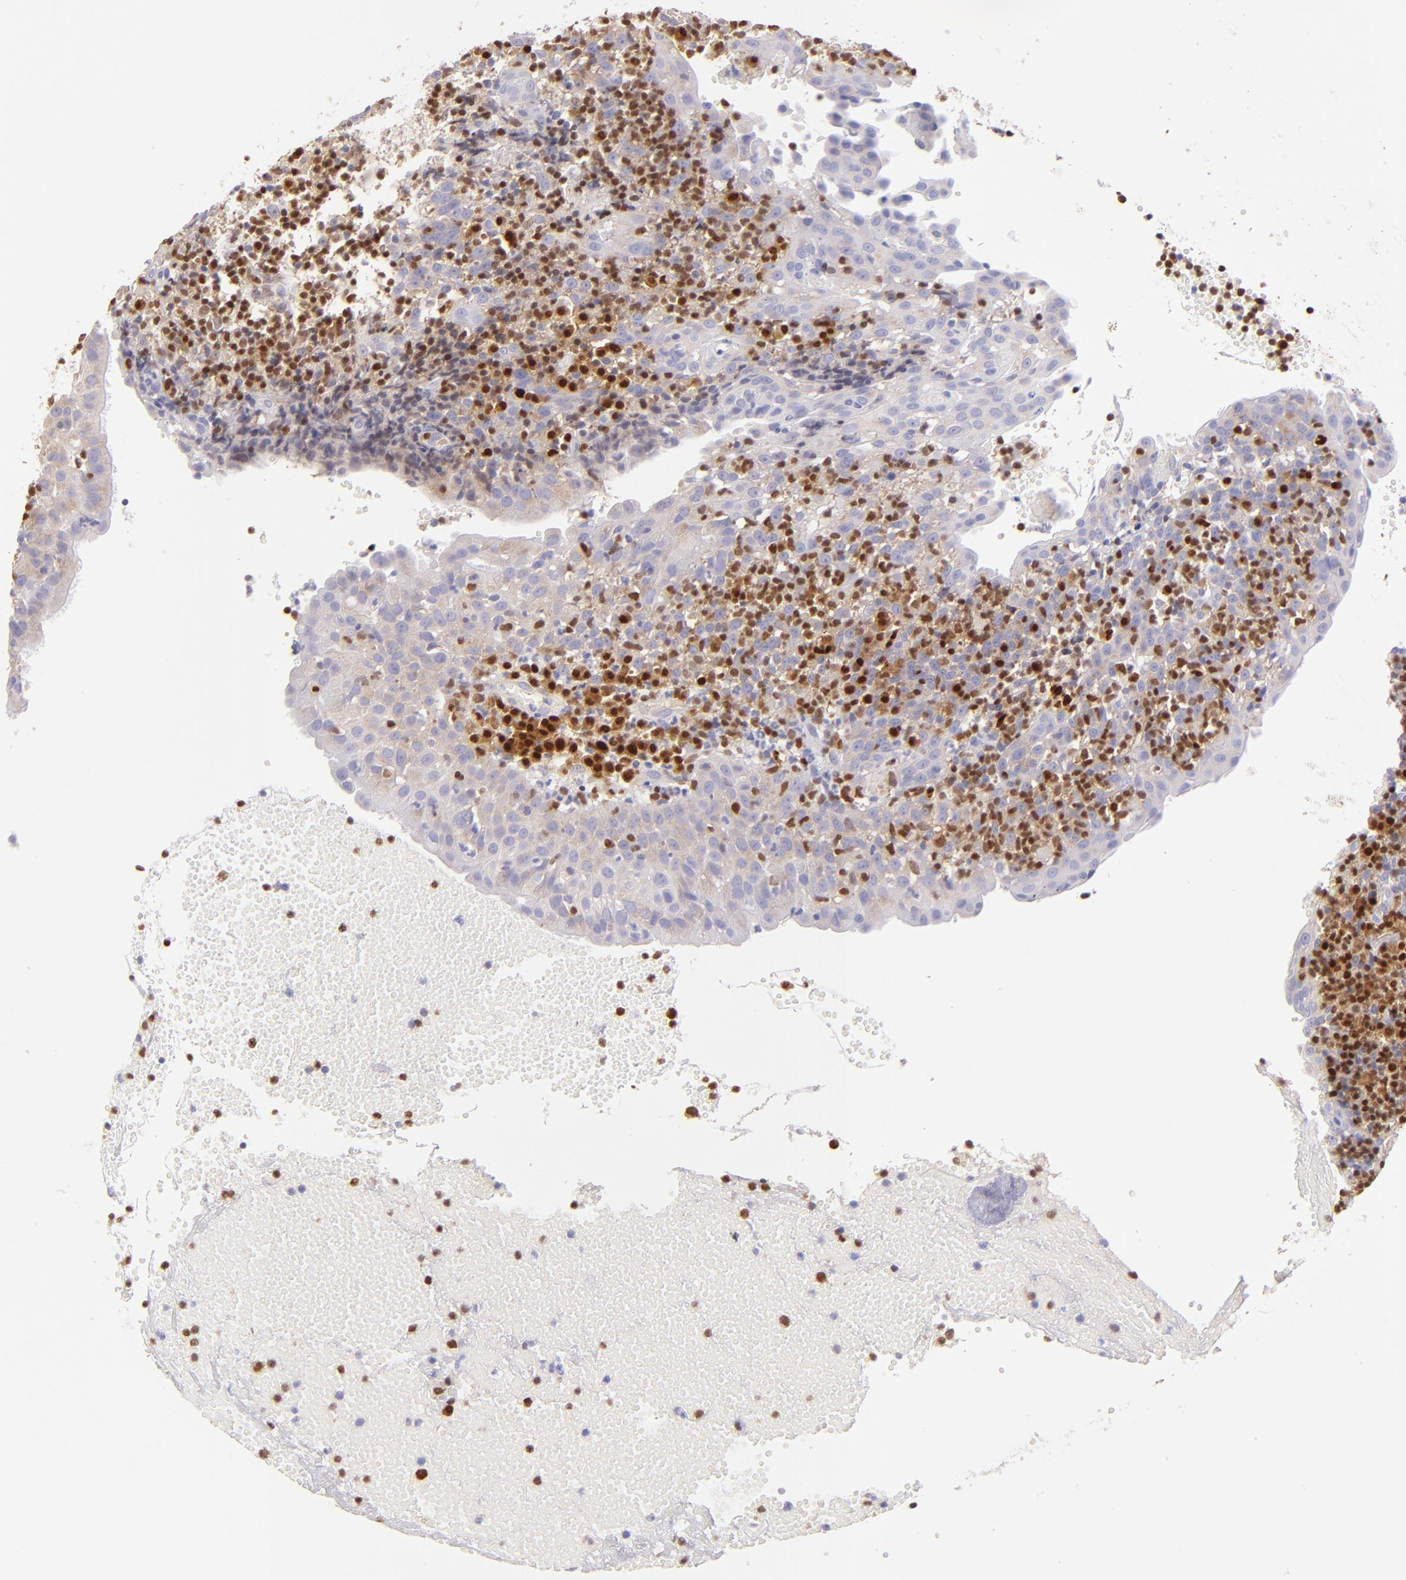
{"staining": {"intensity": "strong", "quantity": ">75%", "location": "cytoplasmic/membranous,nuclear"}, "tissue": "tonsil", "cell_type": "Germinal center cells", "image_type": "normal", "snomed": [{"axis": "morphology", "description": "Normal tissue, NOS"}, {"axis": "topography", "description": "Tonsil"}], "caption": "A photomicrograph of human tonsil stained for a protein shows strong cytoplasmic/membranous,nuclear brown staining in germinal center cells. (IHC, brightfield microscopy, high magnification).", "gene": "IRF8", "patient": {"sex": "female", "age": 40}}